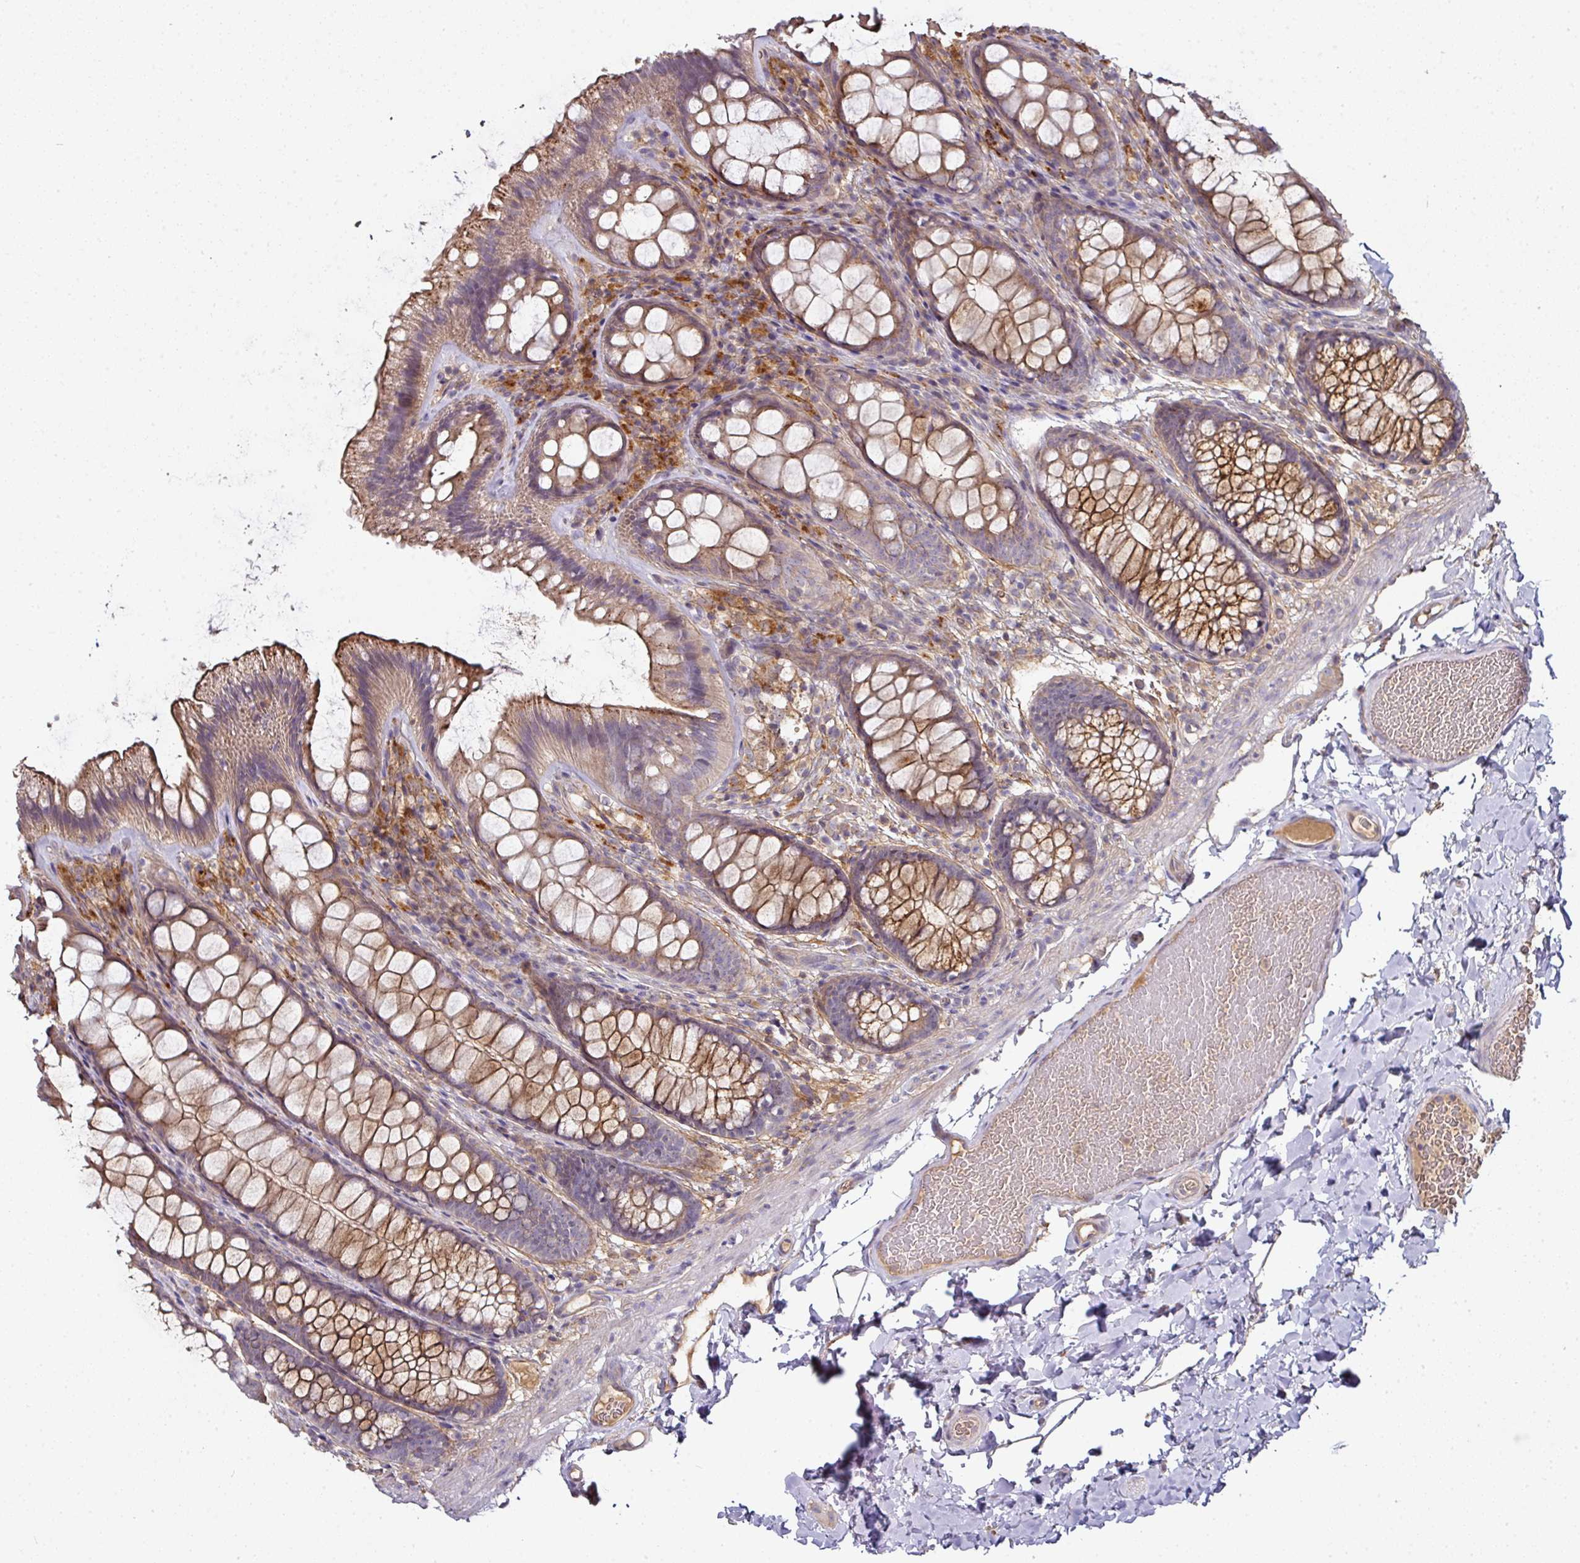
{"staining": {"intensity": "moderate", "quantity": ">75%", "location": "cytoplasmic/membranous"}, "tissue": "colon", "cell_type": "Endothelial cells", "image_type": "normal", "snomed": [{"axis": "morphology", "description": "Normal tissue, NOS"}, {"axis": "topography", "description": "Colon"}], "caption": "Moderate cytoplasmic/membranous positivity is present in approximately >75% of endothelial cells in benign colon. (DAB IHC, brown staining for protein, blue staining for nuclei).", "gene": "CTDSP2", "patient": {"sex": "male", "age": 46}}